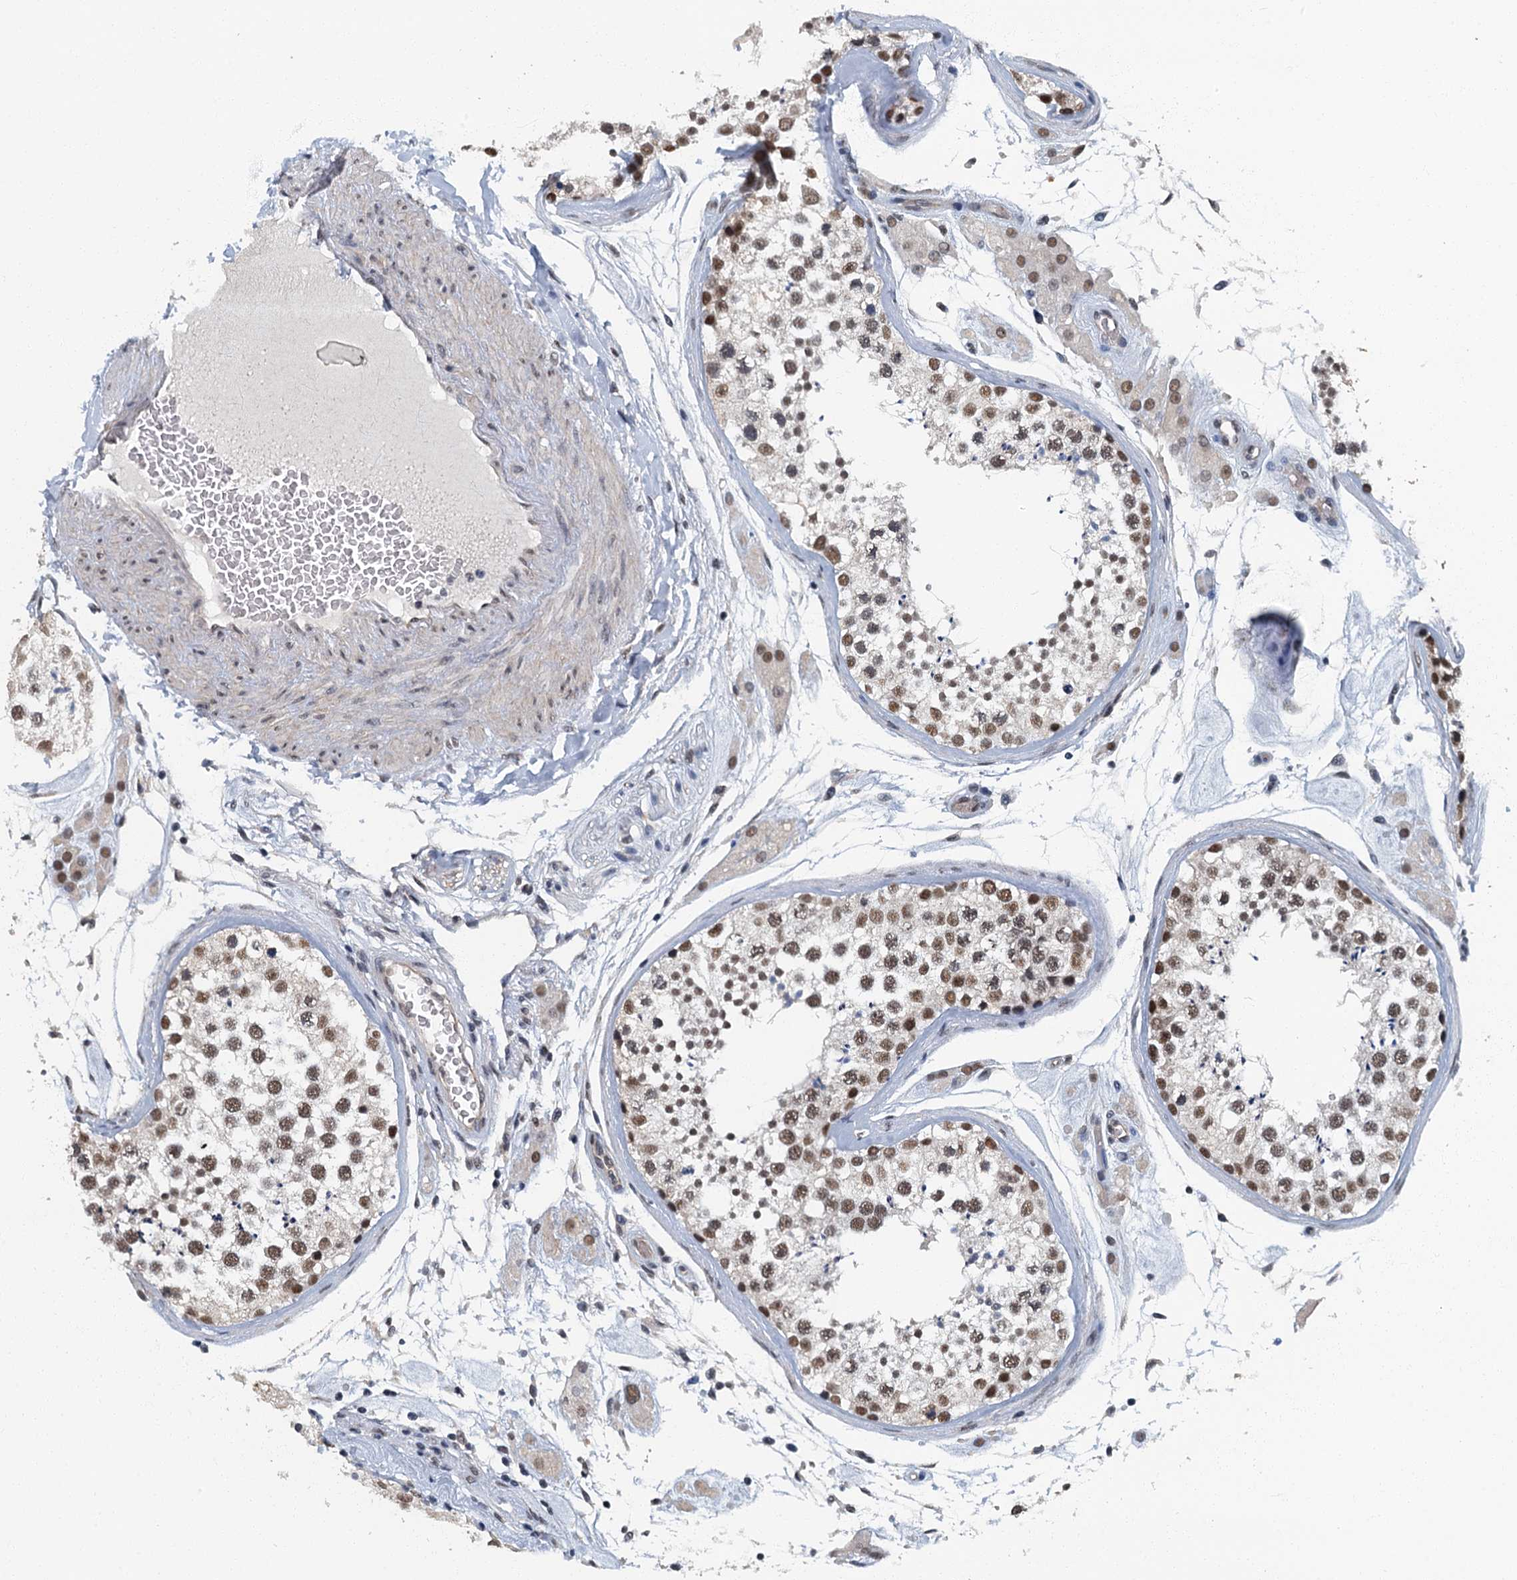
{"staining": {"intensity": "moderate", "quantity": ">75%", "location": "nuclear"}, "tissue": "testis", "cell_type": "Cells in seminiferous ducts", "image_type": "normal", "snomed": [{"axis": "morphology", "description": "Normal tissue, NOS"}, {"axis": "topography", "description": "Testis"}], "caption": "Immunohistochemistry (IHC) staining of unremarkable testis, which displays medium levels of moderate nuclear positivity in about >75% of cells in seminiferous ducts indicating moderate nuclear protein expression. The staining was performed using DAB (brown) for protein detection and nuclei were counterstained in hematoxylin (blue).", "gene": "GADL1", "patient": {"sex": "male", "age": 46}}